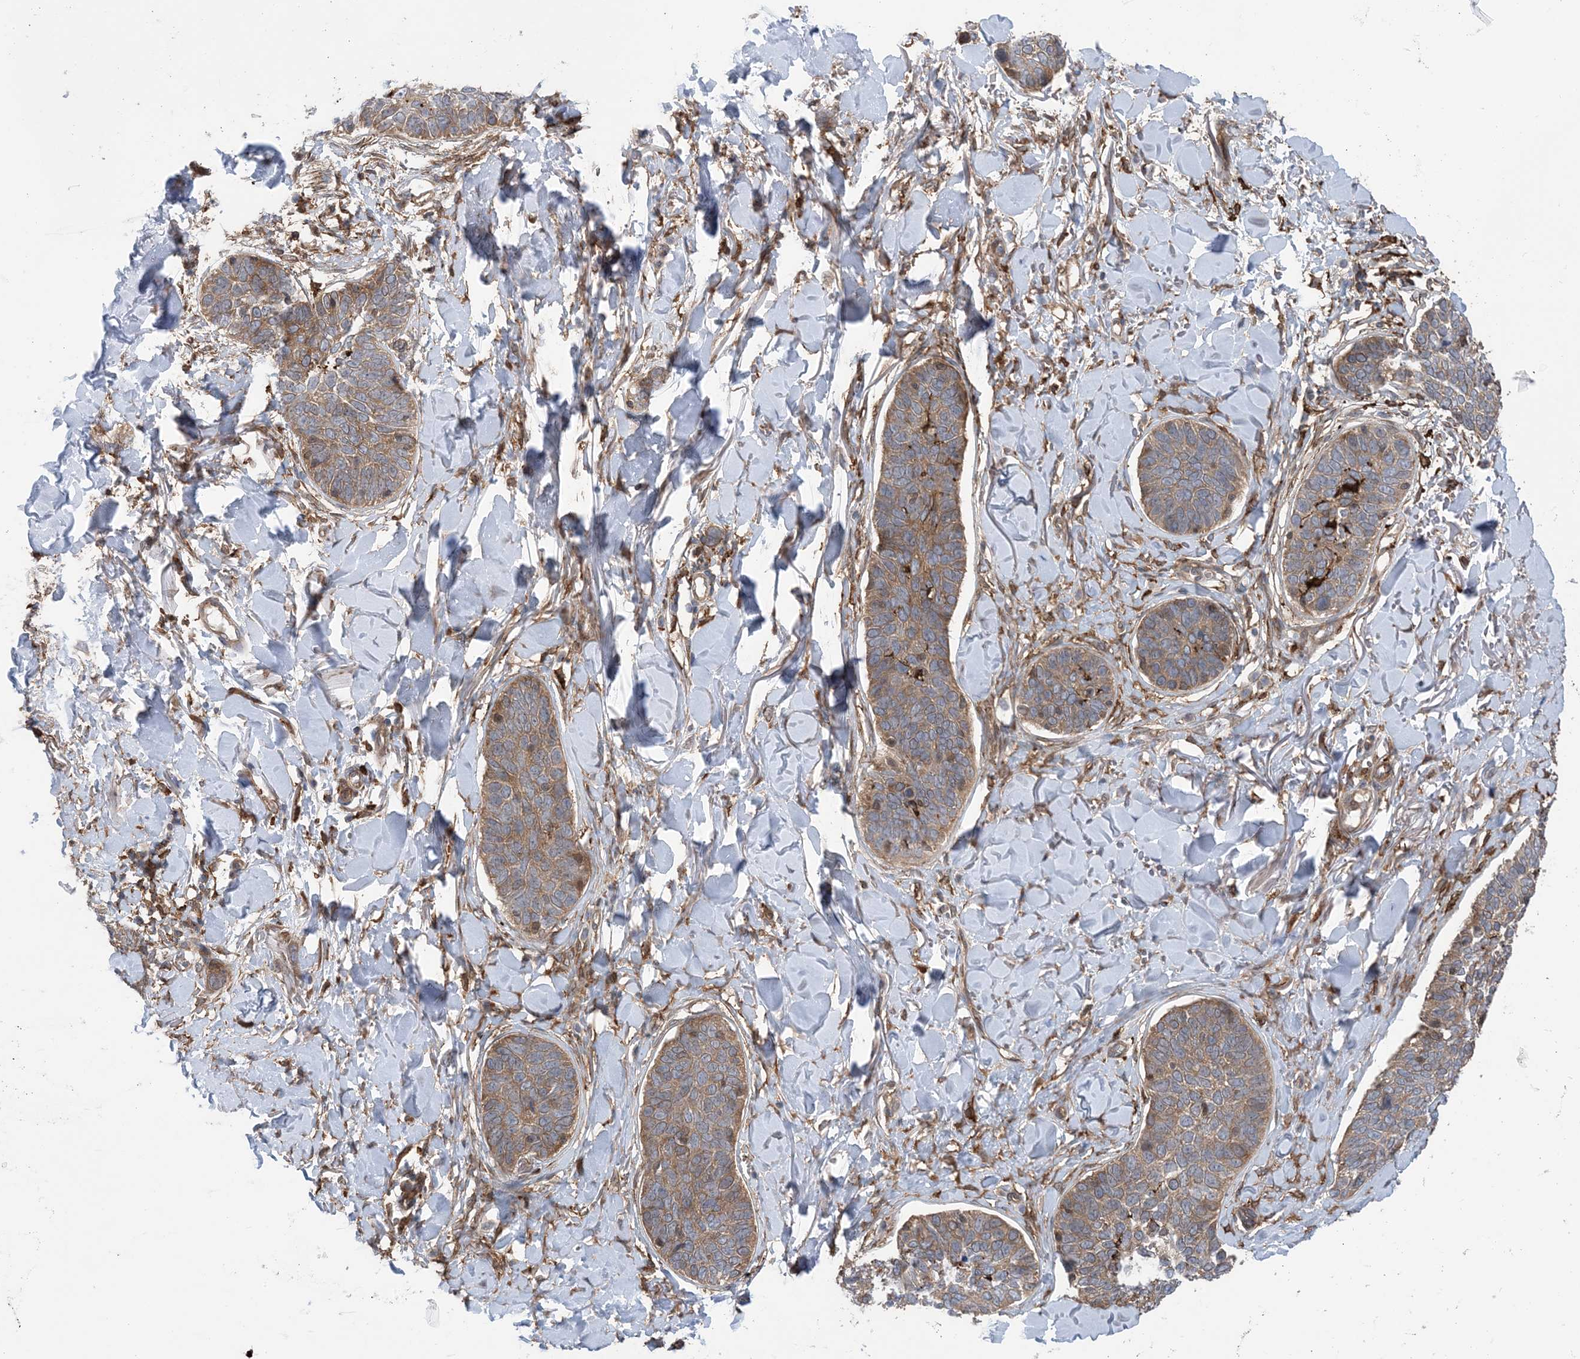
{"staining": {"intensity": "moderate", "quantity": ">75%", "location": "cytoplasmic/membranous"}, "tissue": "skin cancer", "cell_type": "Tumor cells", "image_type": "cancer", "snomed": [{"axis": "morphology", "description": "Basal cell carcinoma"}, {"axis": "topography", "description": "Skin"}], "caption": "The immunohistochemical stain shows moderate cytoplasmic/membranous expression in tumor cells of skin cancer (basal cell carcinoma) tissue.", "gene": "HS1BP3", "patient": {"sex": "male", "age": 85}}